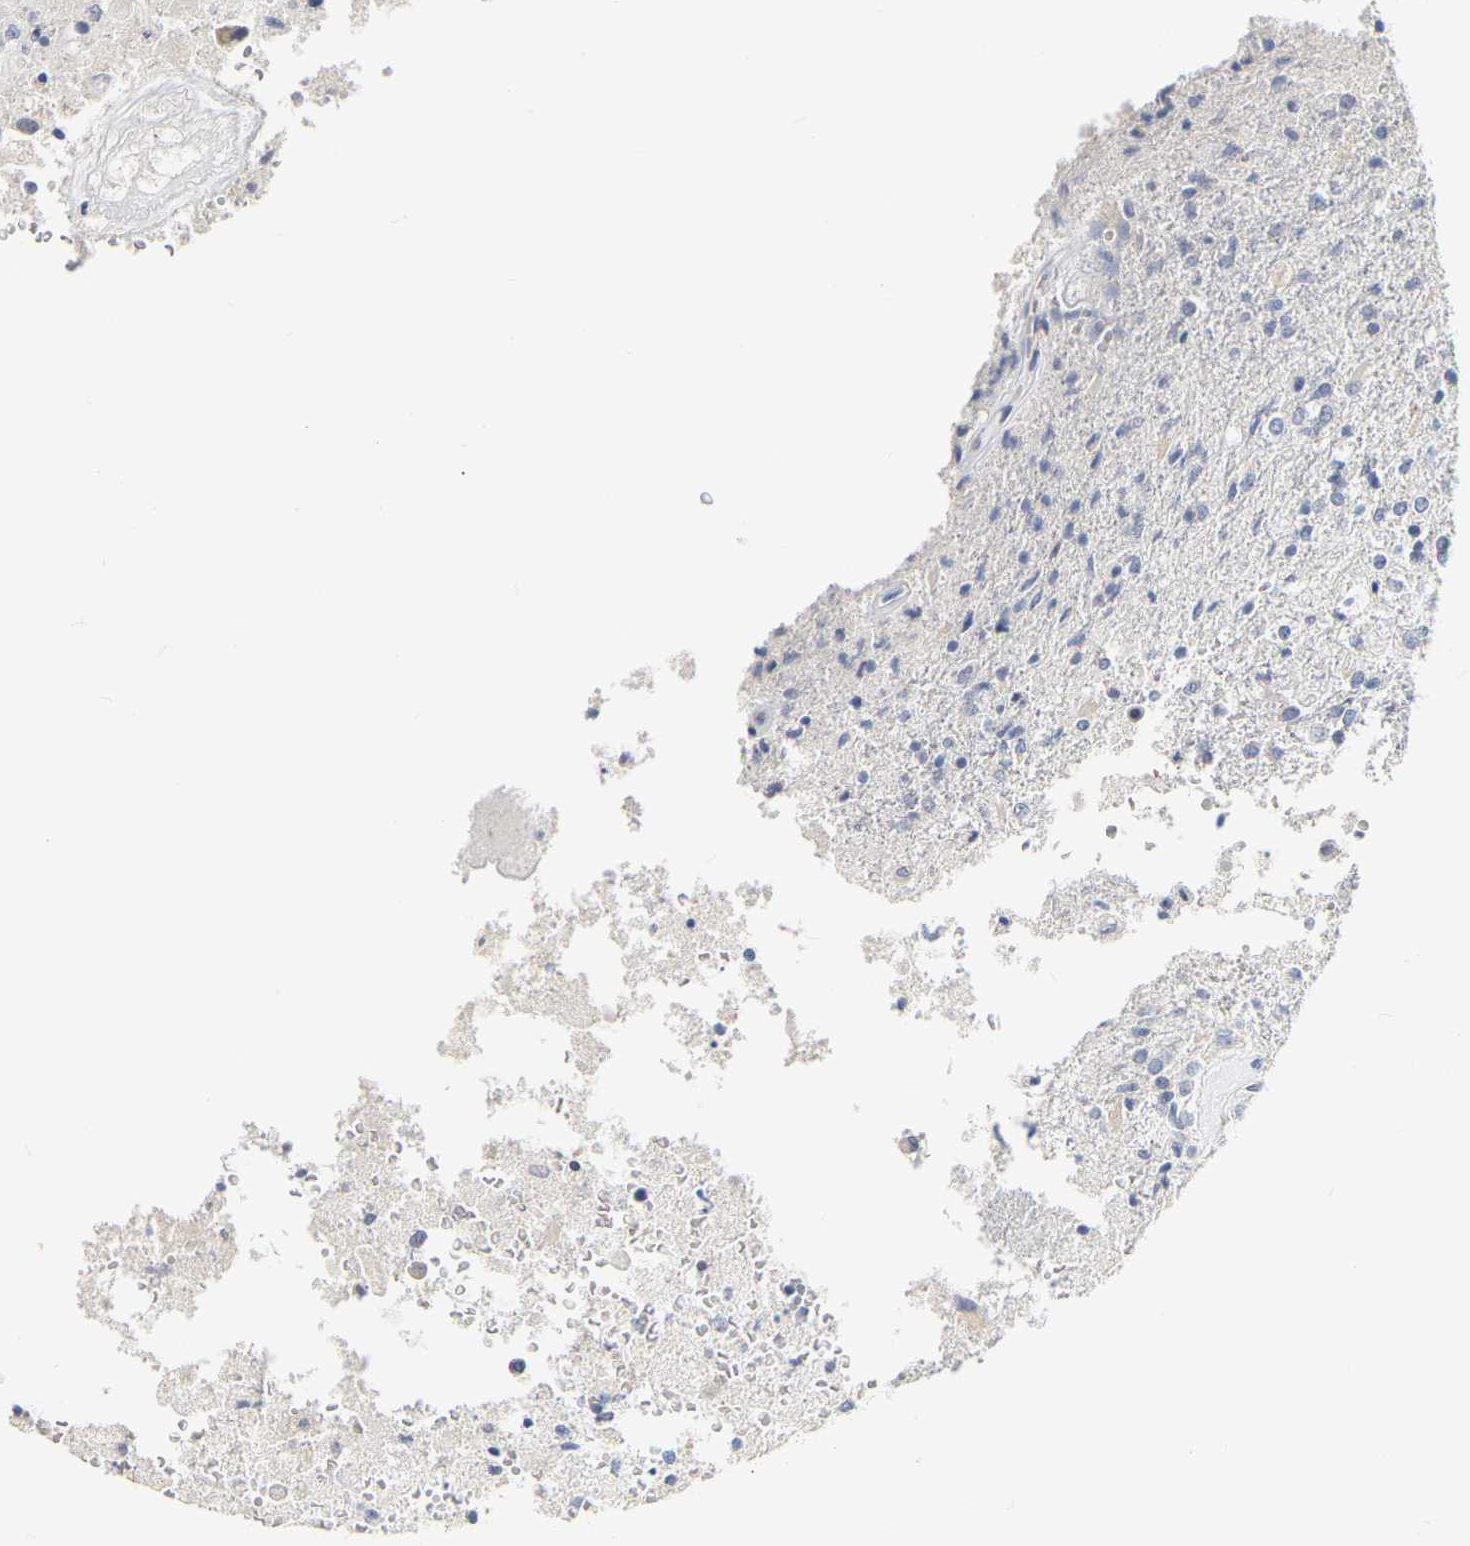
{"staining": {"intensity": "negative", "quantity": "none", "location": "none"}, "tissue": "glioma", "cell_type": "Tumor cells", "image_type": "cancer", "snomed": [{"axis": "morphology", "description": "Normal tissue, NOS"}, {"axis": "morphology", "description": "Glioma, malignant, High grade"}, {"axis": "topography", "description": "Cerebral cortex"}], "caption": "High power microscopy micrograph of an immunohistochemistry micrograph of malignant high-grade glioma, revealing no significant expression in tumor cells.", "gene": "KRT76", "patient": {"sex": "male", "age": 77}}